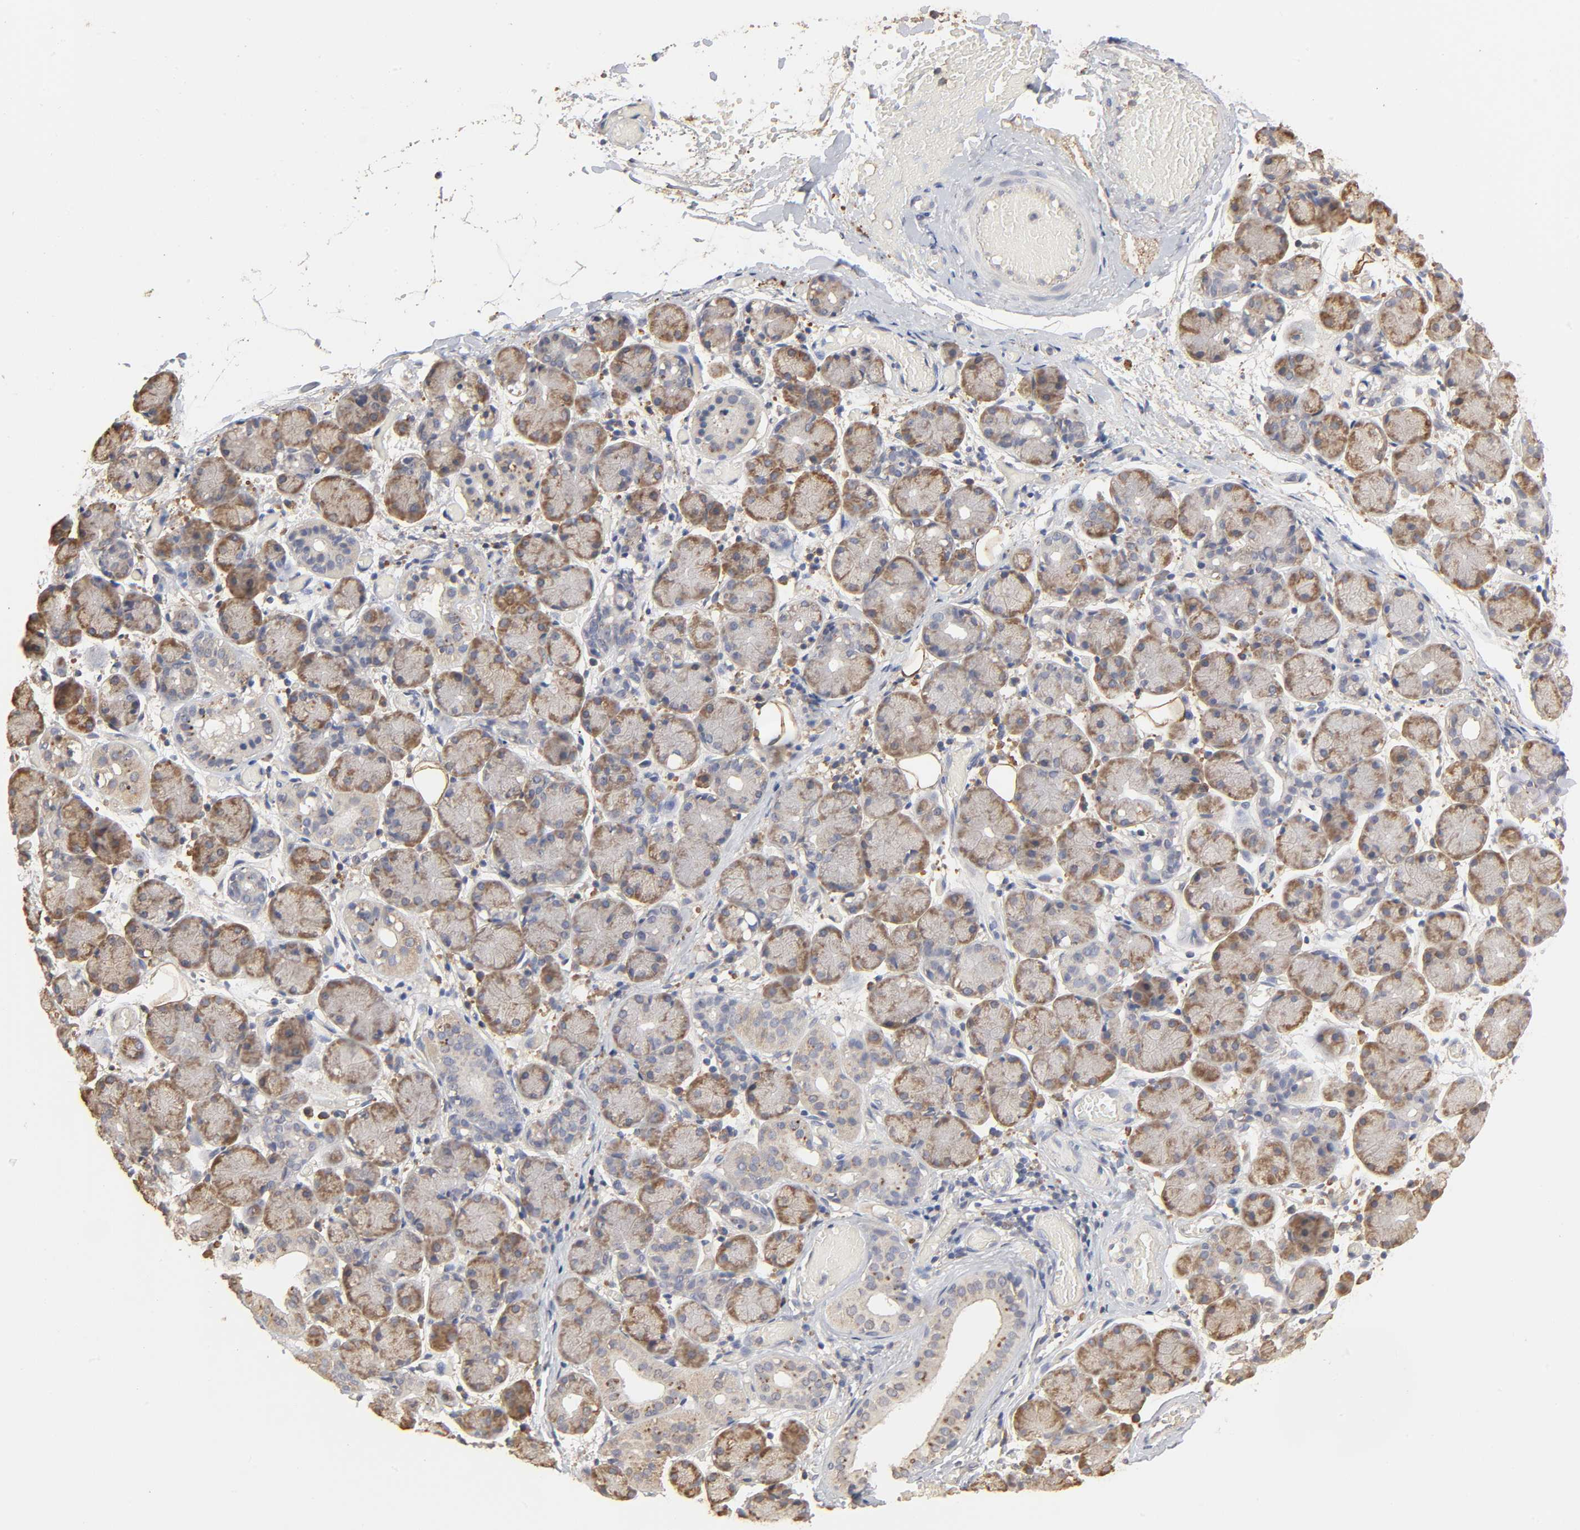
{"staining": {"intensity": "moderate", "quantity": ">75%", "location": "cytoplasmic/membranous"}, "tissue": "salivary gland", "cell_type": "Glandular cells", "image_type": "normal", "snomed": [{"axis": "morphology", "description": "Normal tissue, NOS"}, {"axis": "topography", "description": "Salivary gland"}], "caption": "A micrograph showing moderate cytoplasmic/membranous expression in approximately >75% of glandular cells in unremarkable salivary gland, as visualized by brown immunohistochemical staining.", "gene": "EIF4G2", "patient": {"sex": "female", "age": 24}}